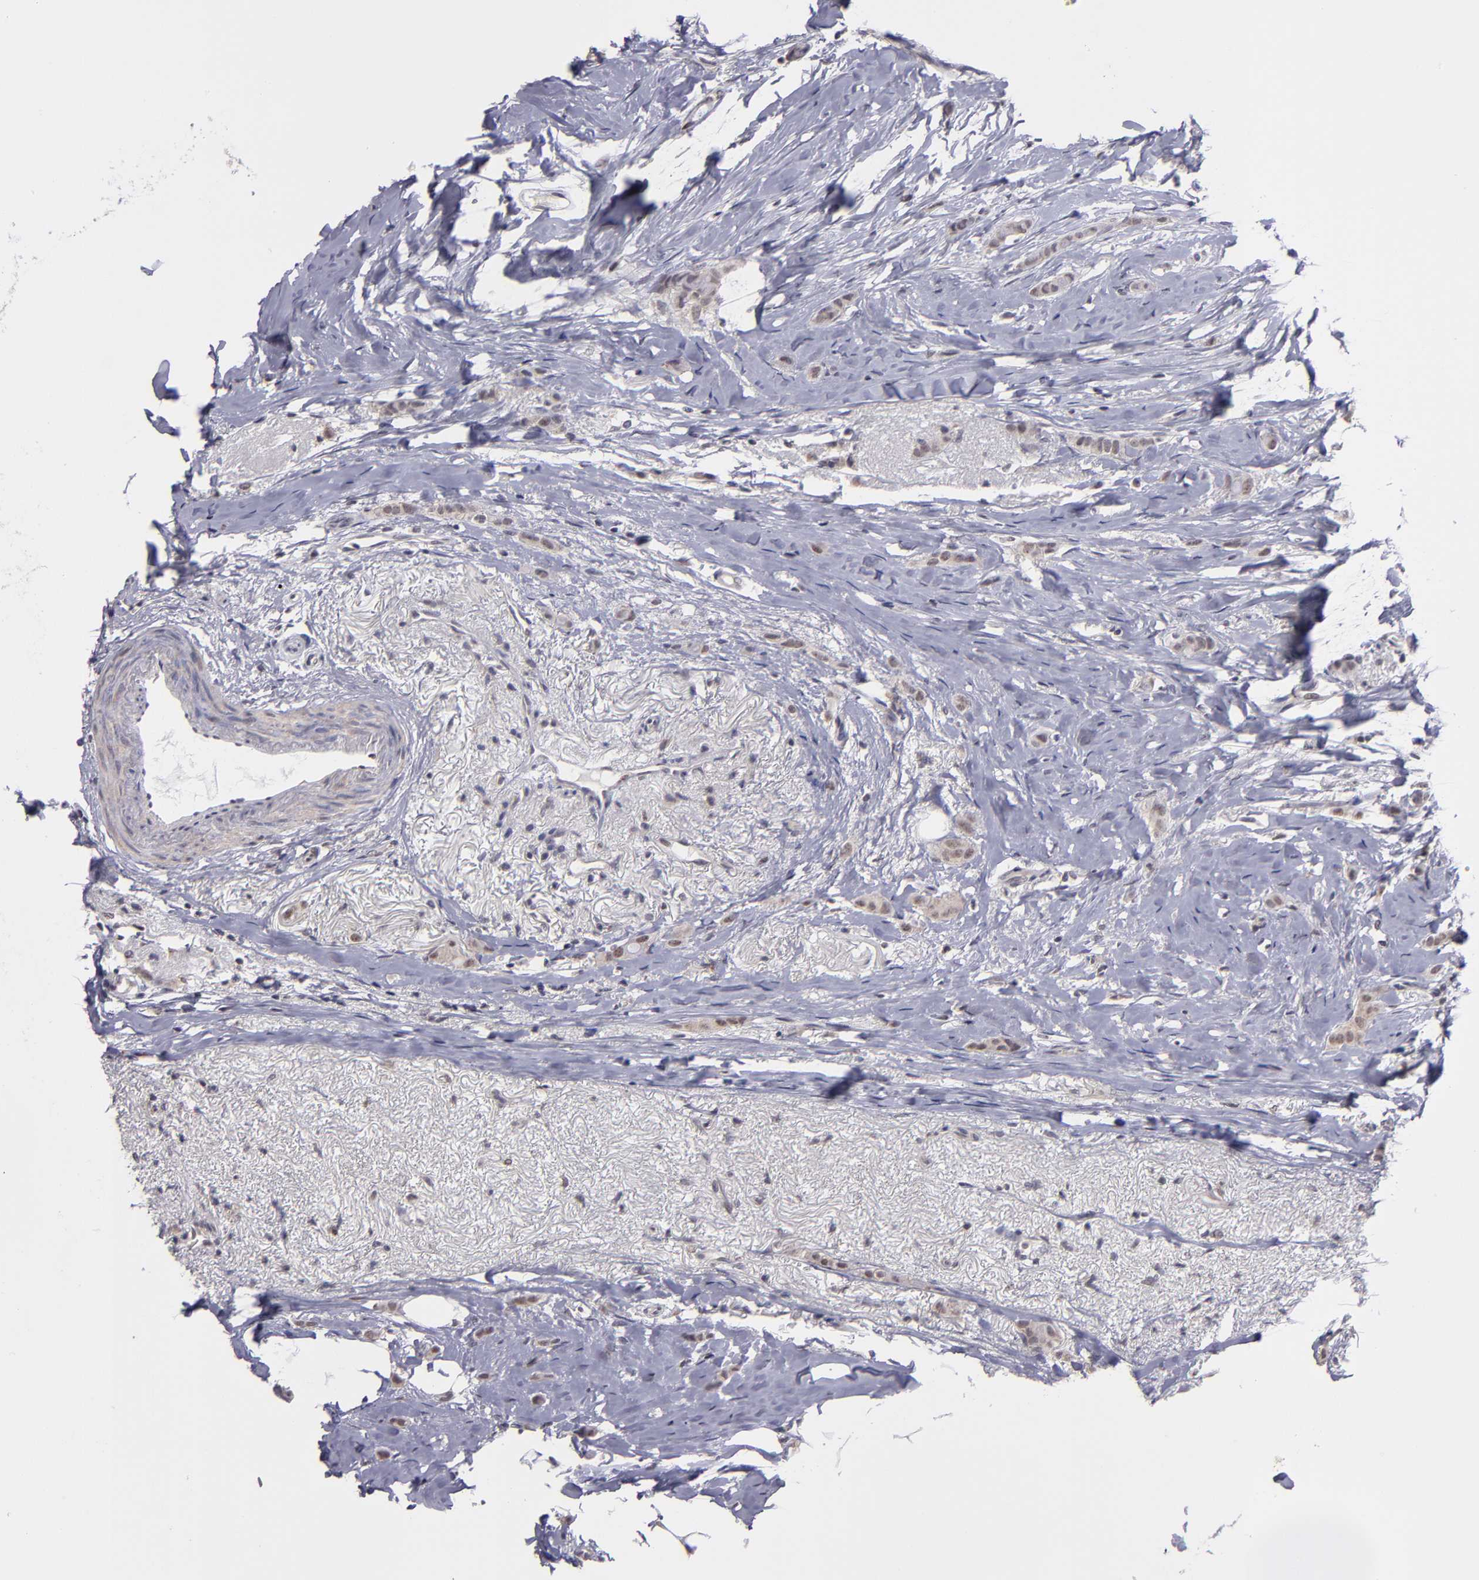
{"staining": {"intensity": "weak", "quantity": ">75%", "location": "cytoplasmic/membranous,nuclear"}, "tissue": "breast cancer", "cell_type": "Tumor cells", "image_type": "cancer", "snomed": [{"axis": "morphology", "description": "Lobular carcinoma"}, {"axis": "topography", "description": "Breast"}], "caption": "Immunohistochemical staining of human breast cancer reveals weak cytoplasmic/membranous and nuclear protein staining in approximately >75% of tumor cells.", "gene": "NRXN3", "patient": {"sex": "female", "age": 55}}